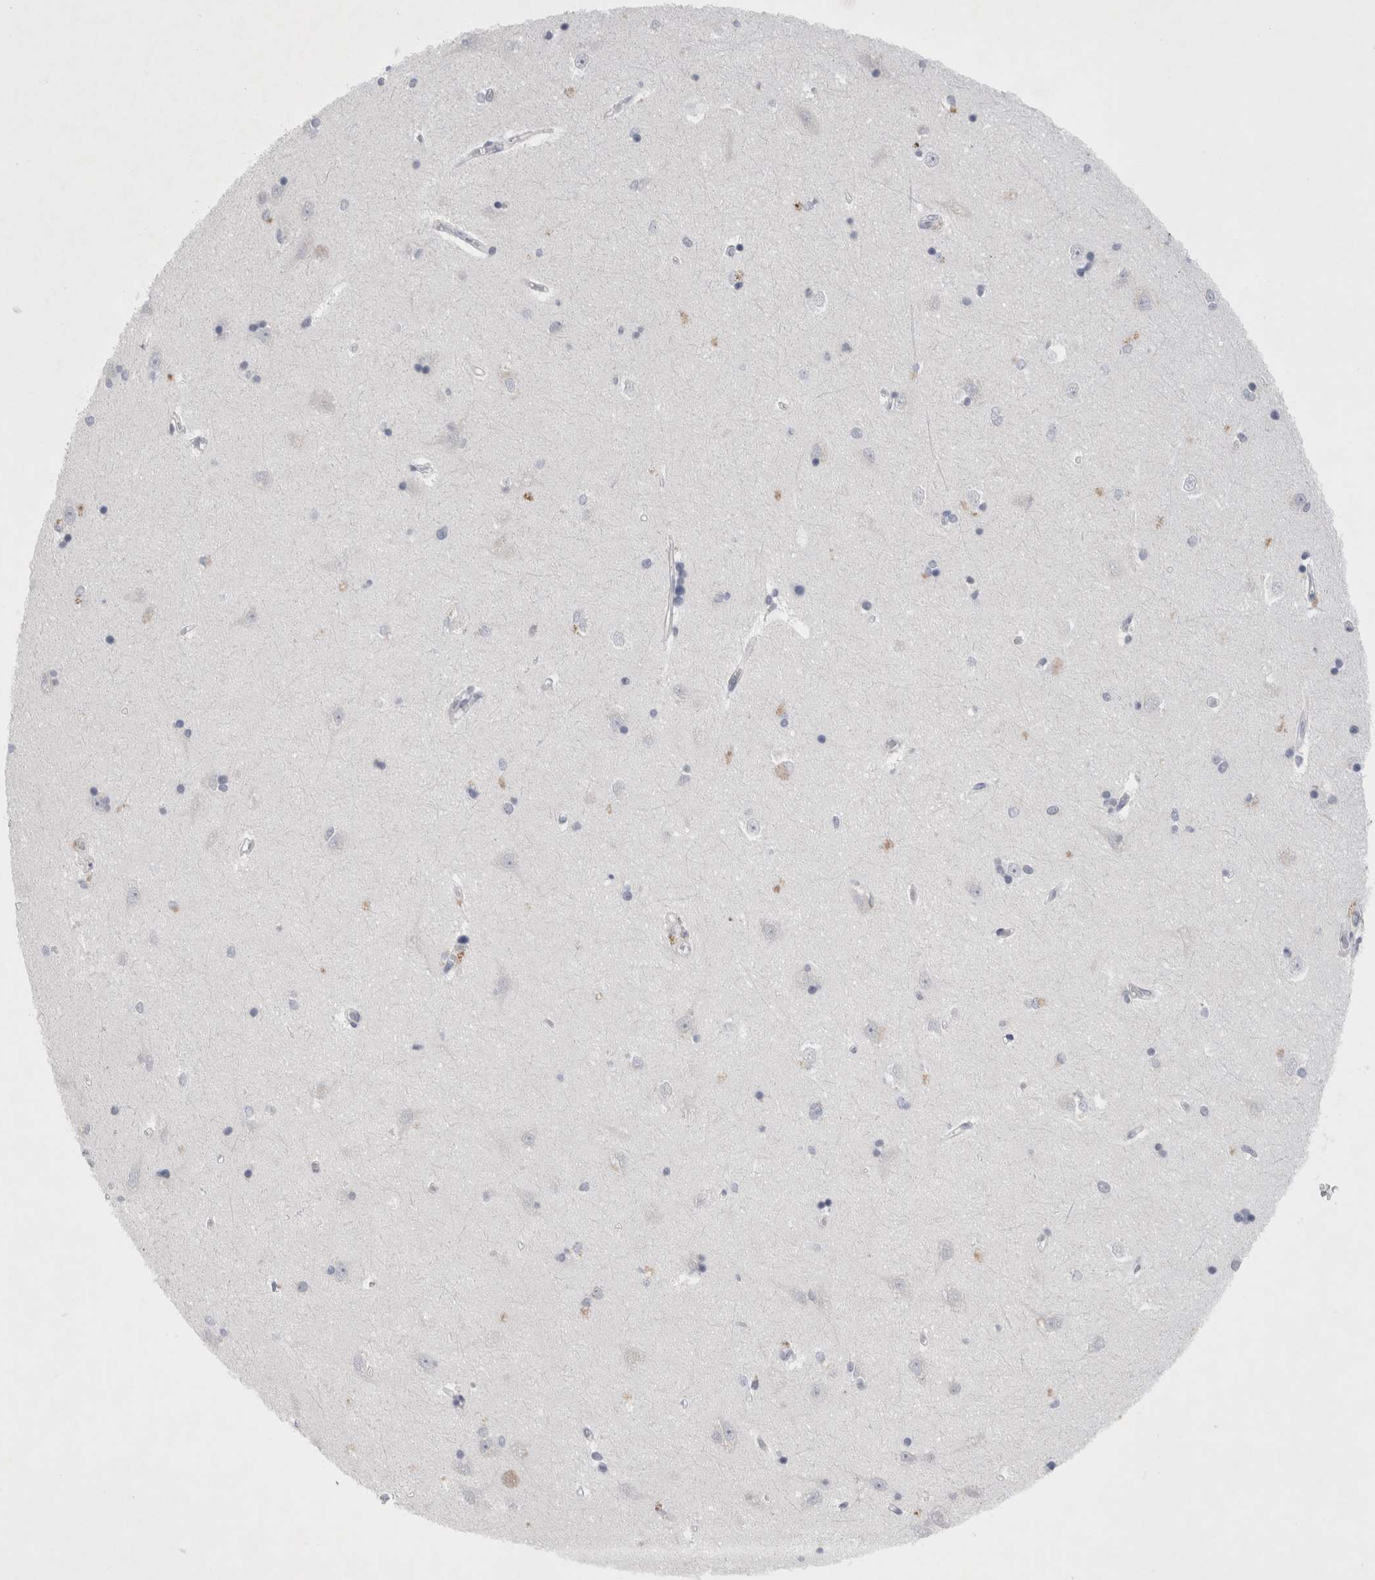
{"staining": {"intensity": "negative", "quantity": "none", "location": "none"}, "tissue": "hippocampus", "cell_type": "Glial cells", "image_type": "normal", "snomed": [{"axis": "morphology", "description": "Normal tissue, NOS"}, {"axis": "topography", "description": "Hippocampus"}], "caption": "Immunohistochemistry (IHC) of normal hippocampus reveals no positivity in glial cells.", "gene": "GAA", "patient": {"sex": "male", "age": 45}}